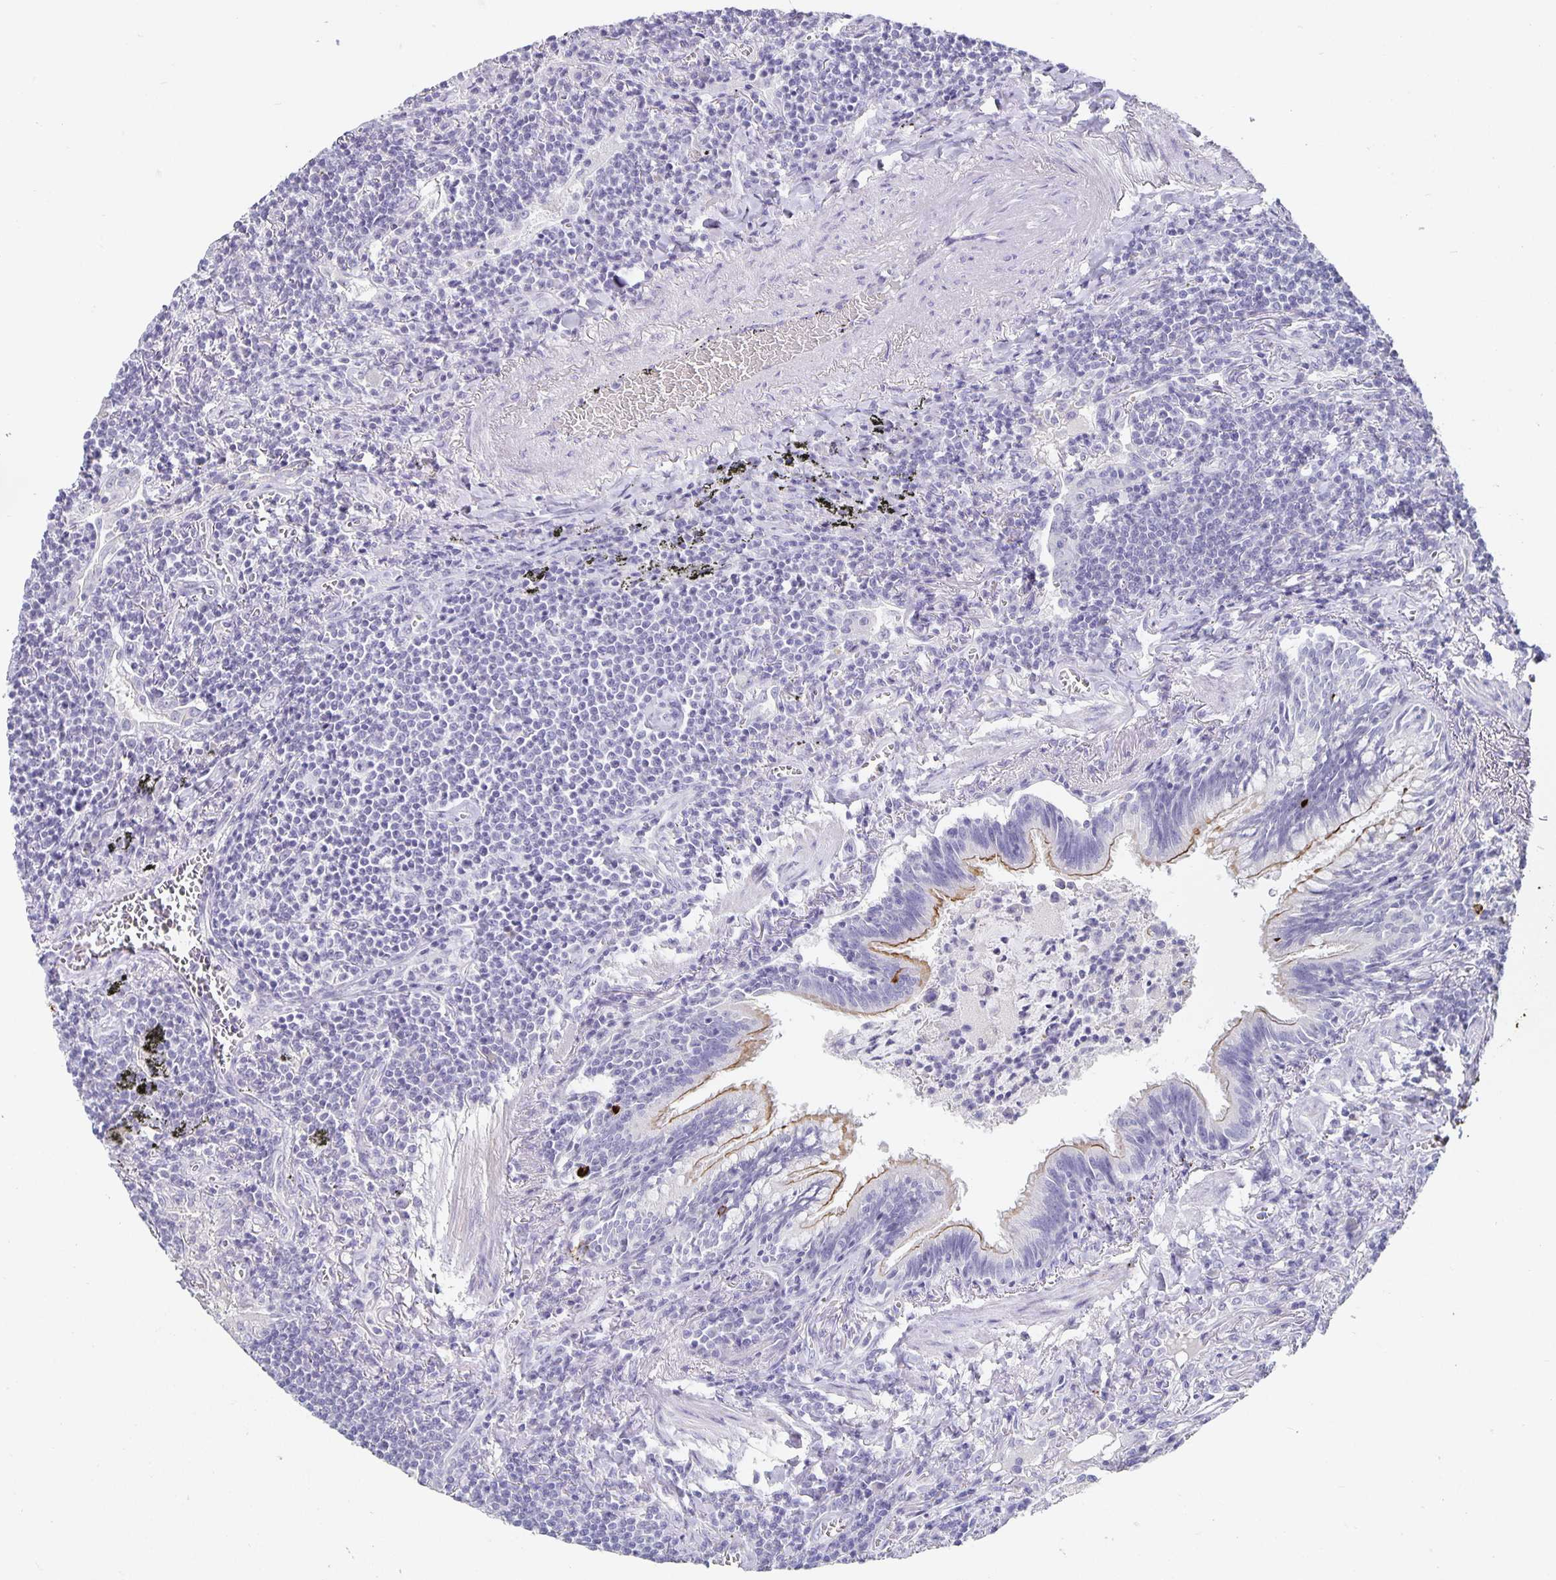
{"staining": {"intensity": "negative", "quantity": "none", "location": "none"}, "tissue": "lymphoma", "cell_type": "Tumor cells", "image_type": "cancer", "snomed": [{"axis": "morphology", "description": "Malignant lymphoma, non-Hodgkin's type, Low grade"}, {"axis": "topography", "description": "Lung"}], "caption": "This image is of malignant lymphoma, non-Hodgkin's type (low-grade) stained with immunohistochemistry to label a protein in brown with the nuclei are counter-stained blue. There is no expression in tumor cells. The staining is performed using DAB brown chromogen with nuclei counter-stained in using hematoxylin.", "gene": "CHGA", "patient": {"sex": "female", "age": 71}}